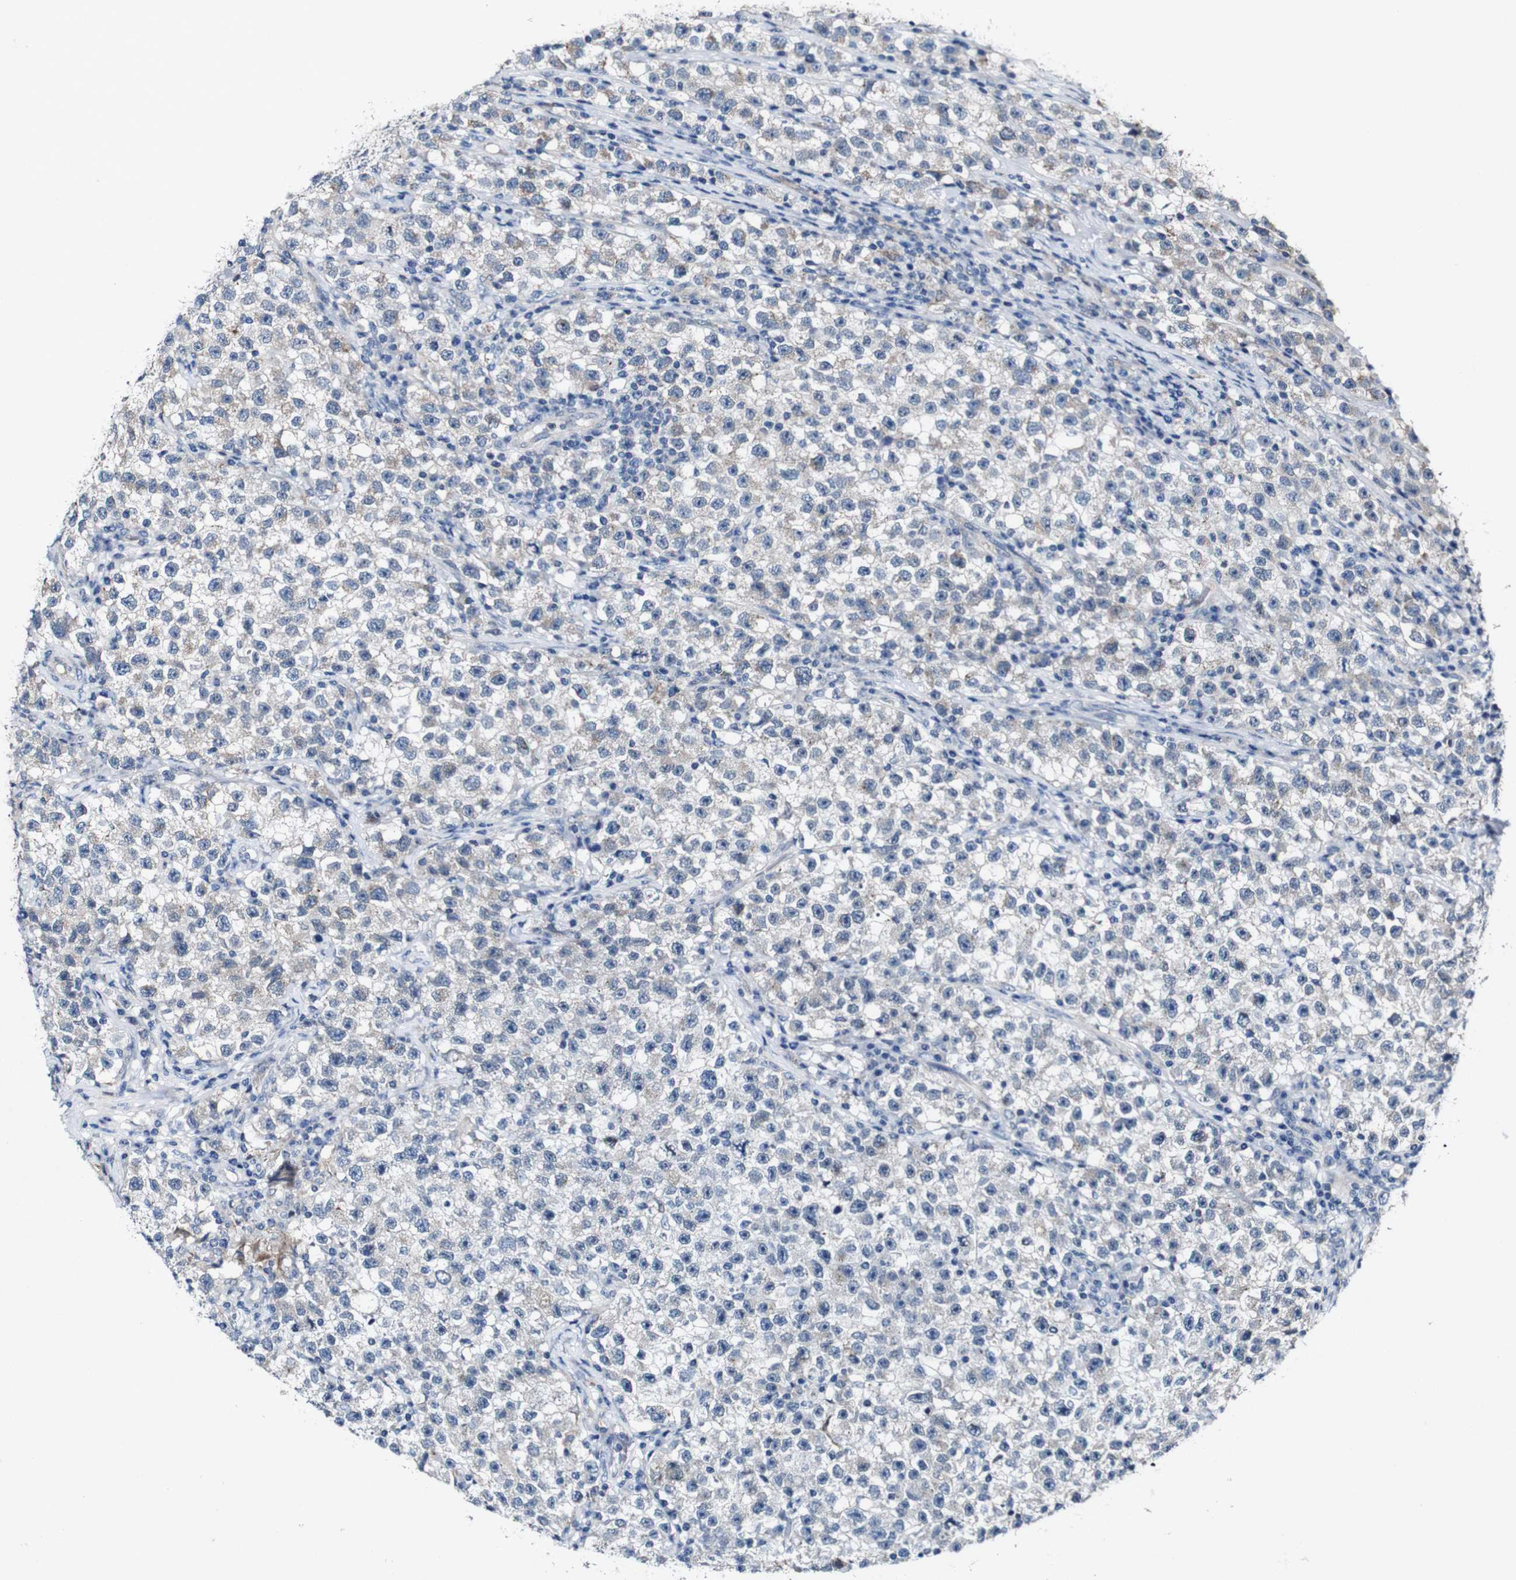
{"staining": {"intensity": "weak", "quantity": "<25%", "location": "cytoplasmic/membranous"}, "tissue": "testis cancer", "cell_type": "Tumor cells", "image_type": "cancer", "snomed": [{"axis": "morphology", "description": "Seminoma, NOS"}, {"axis": "topography", "description": "Testis"}], "caption": "Immunohistochemistry micrograph of testis seminoma stained for a protein (brown), which demonstrates no expression in tumor cells.", "gene": "GRAMD1A", "patient": {"sex": "male", "age": 22}}